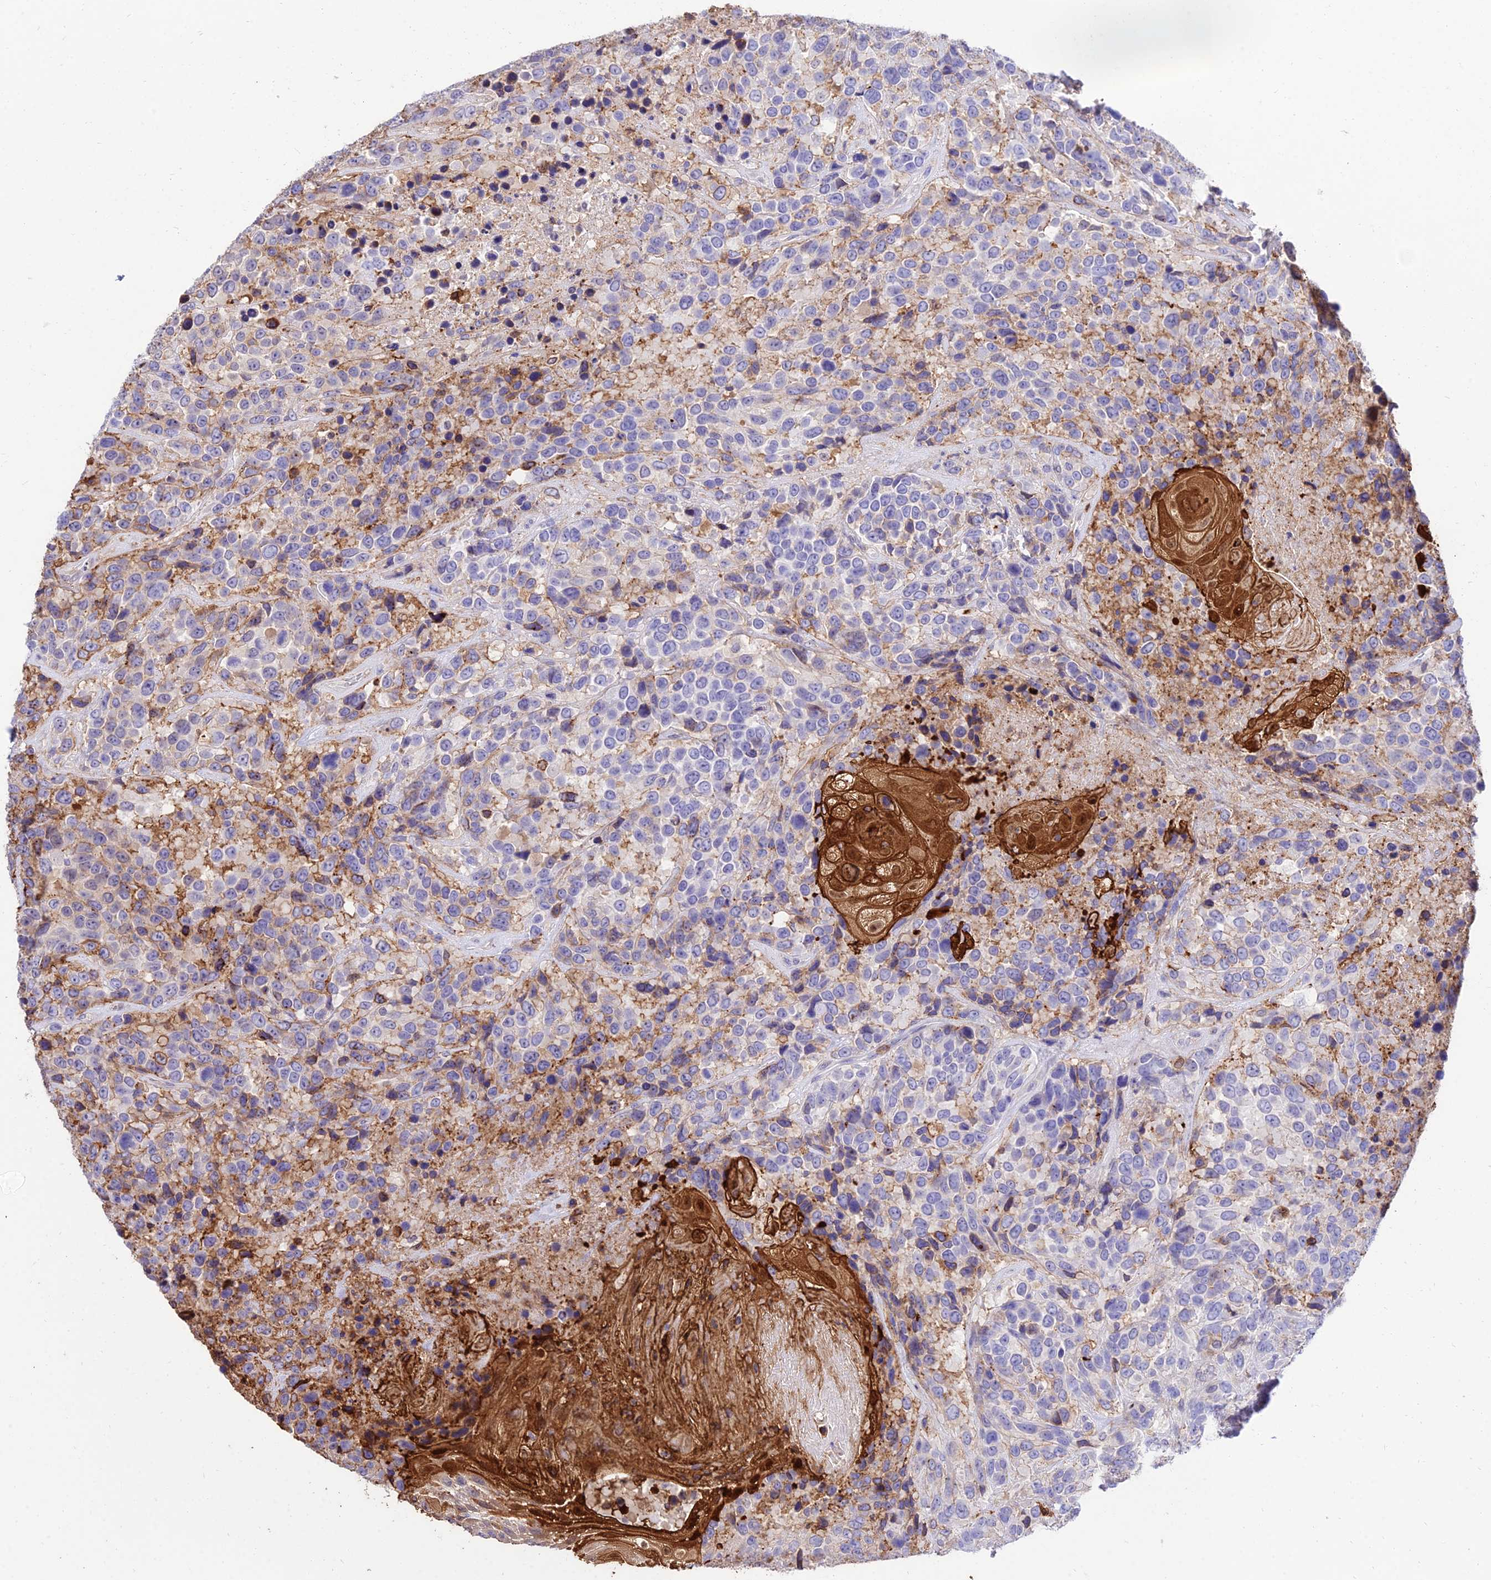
{"staining": {"intensity": "negative", "quantity": "none", "location": "none"}, "tissue": "urothelial cancer", "cell_type": "Tumor cells", "image_type": "cancer", "snomed": [{"axis": "morphology", "description": "Urothelial carcinoma, High grade"}, {"axis": "topography", "description": "Urinary bladder"}], "caption": "High power microscopy histopathology image of an immunohistochemistry (IHC) histopathology image of urothelial cancer, revealing no significant positivity in tumor cells. The staining was performed using DAB (3,3'-diaminobenzidine) to visualize the protein expression in brown, while the nuclei were stained in blue with hematoxylin (Magnification: 20x).", "gene": "SREK1IP1", "patient": {"sex": "female", "age": 70}}